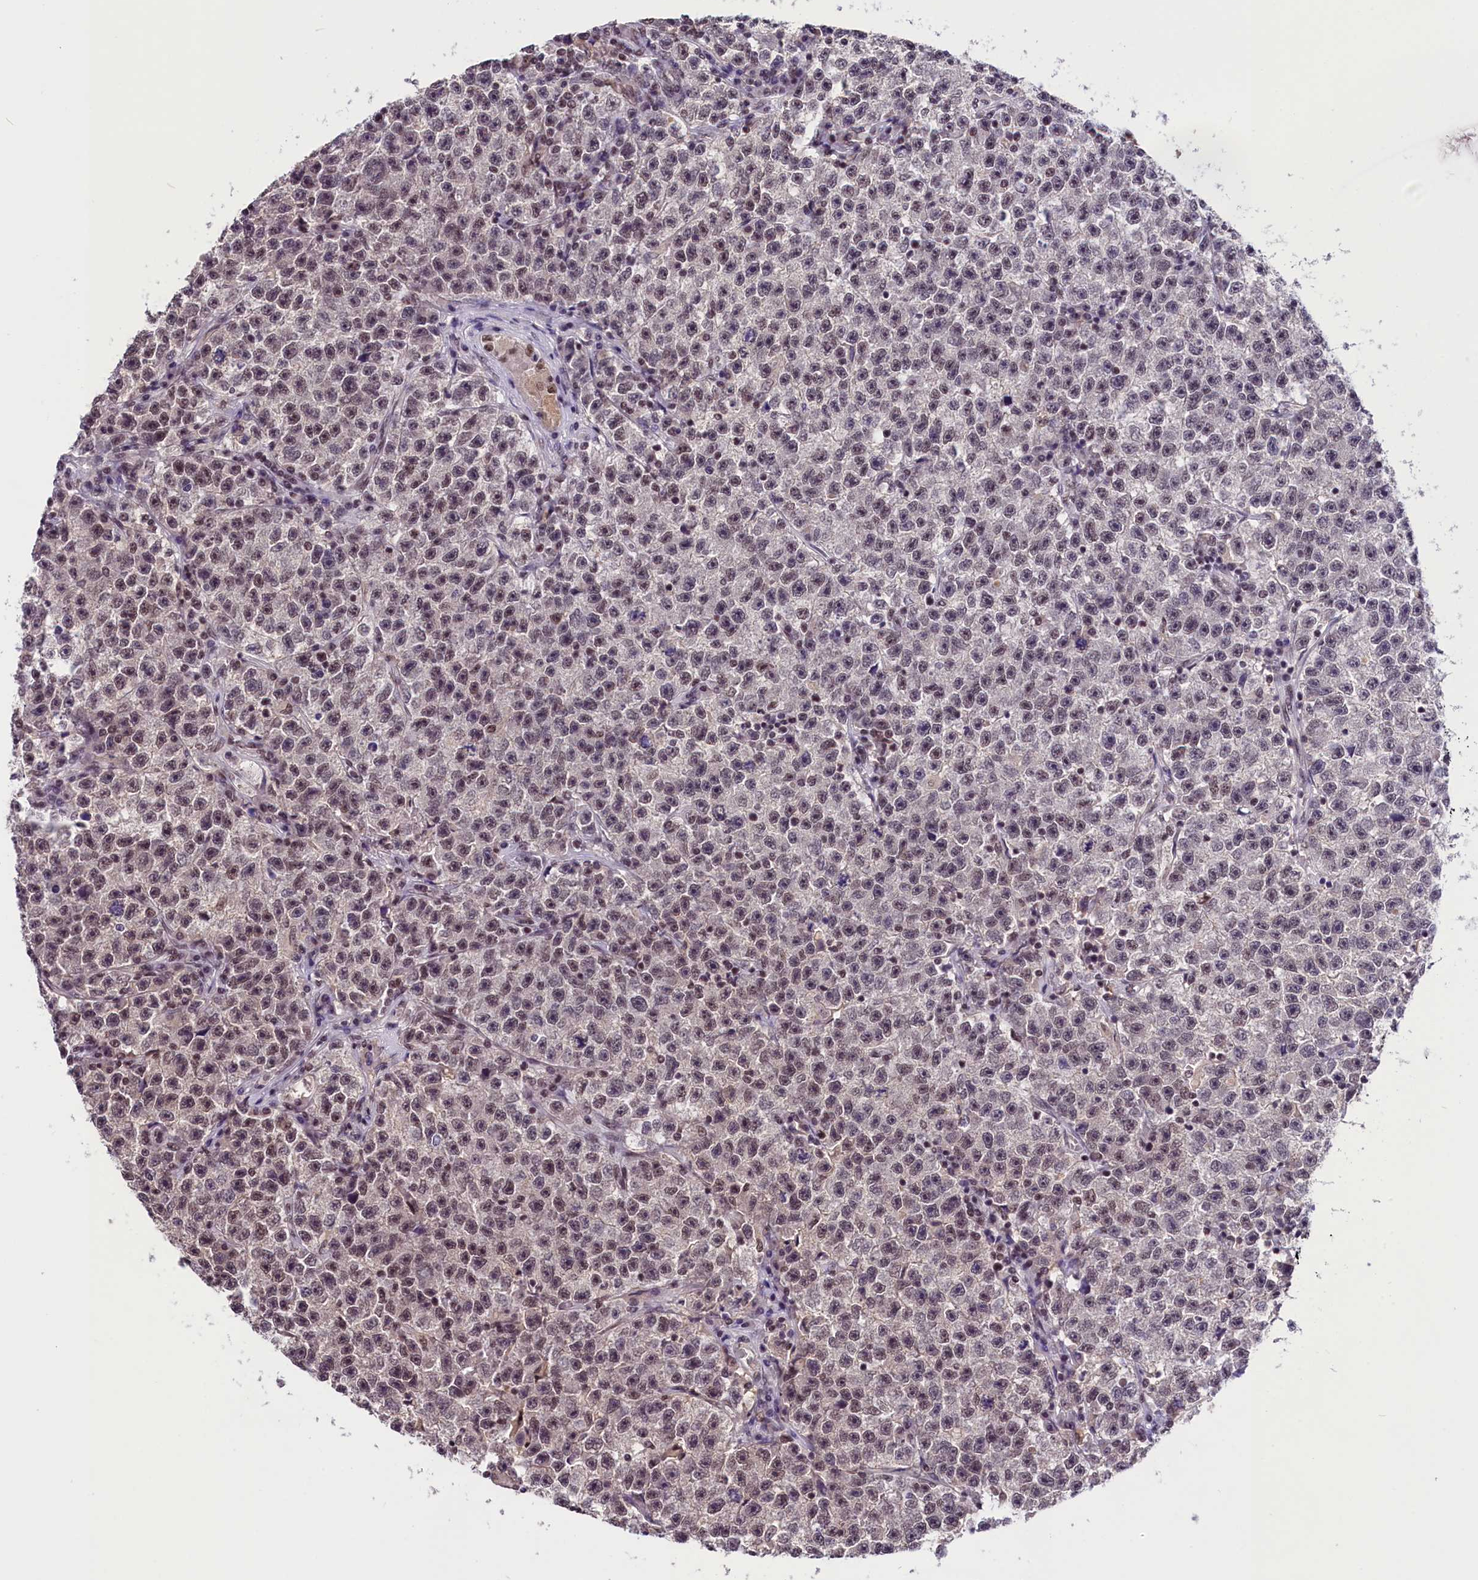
{"staining": {"intensity": "moderate", "quantity": "25%-75%", "location": "nuclear"}, "tissue": "testis cancer", "cell_type": "Tumor cells", "image_type": "cancer", "snomed": [{"axis": "morphology", "description": "Seminoma, NOS"}, {"axis": "topography", "description": "Testis"}], "caption": "IHC staining of testis cancer, which displays medium levels of moderate nuclear positivity in approximately 25%-75% of tumor cells indicating moderate nuclear protein staining. The staining was performed using DAB (3,3'-diaminobenzidine) (brown) for protein detection and nuclei were counterstained in hematoxylin (blue).", "gene": "ZC3H4", "patient": {"sex": "male", "age": 22}}